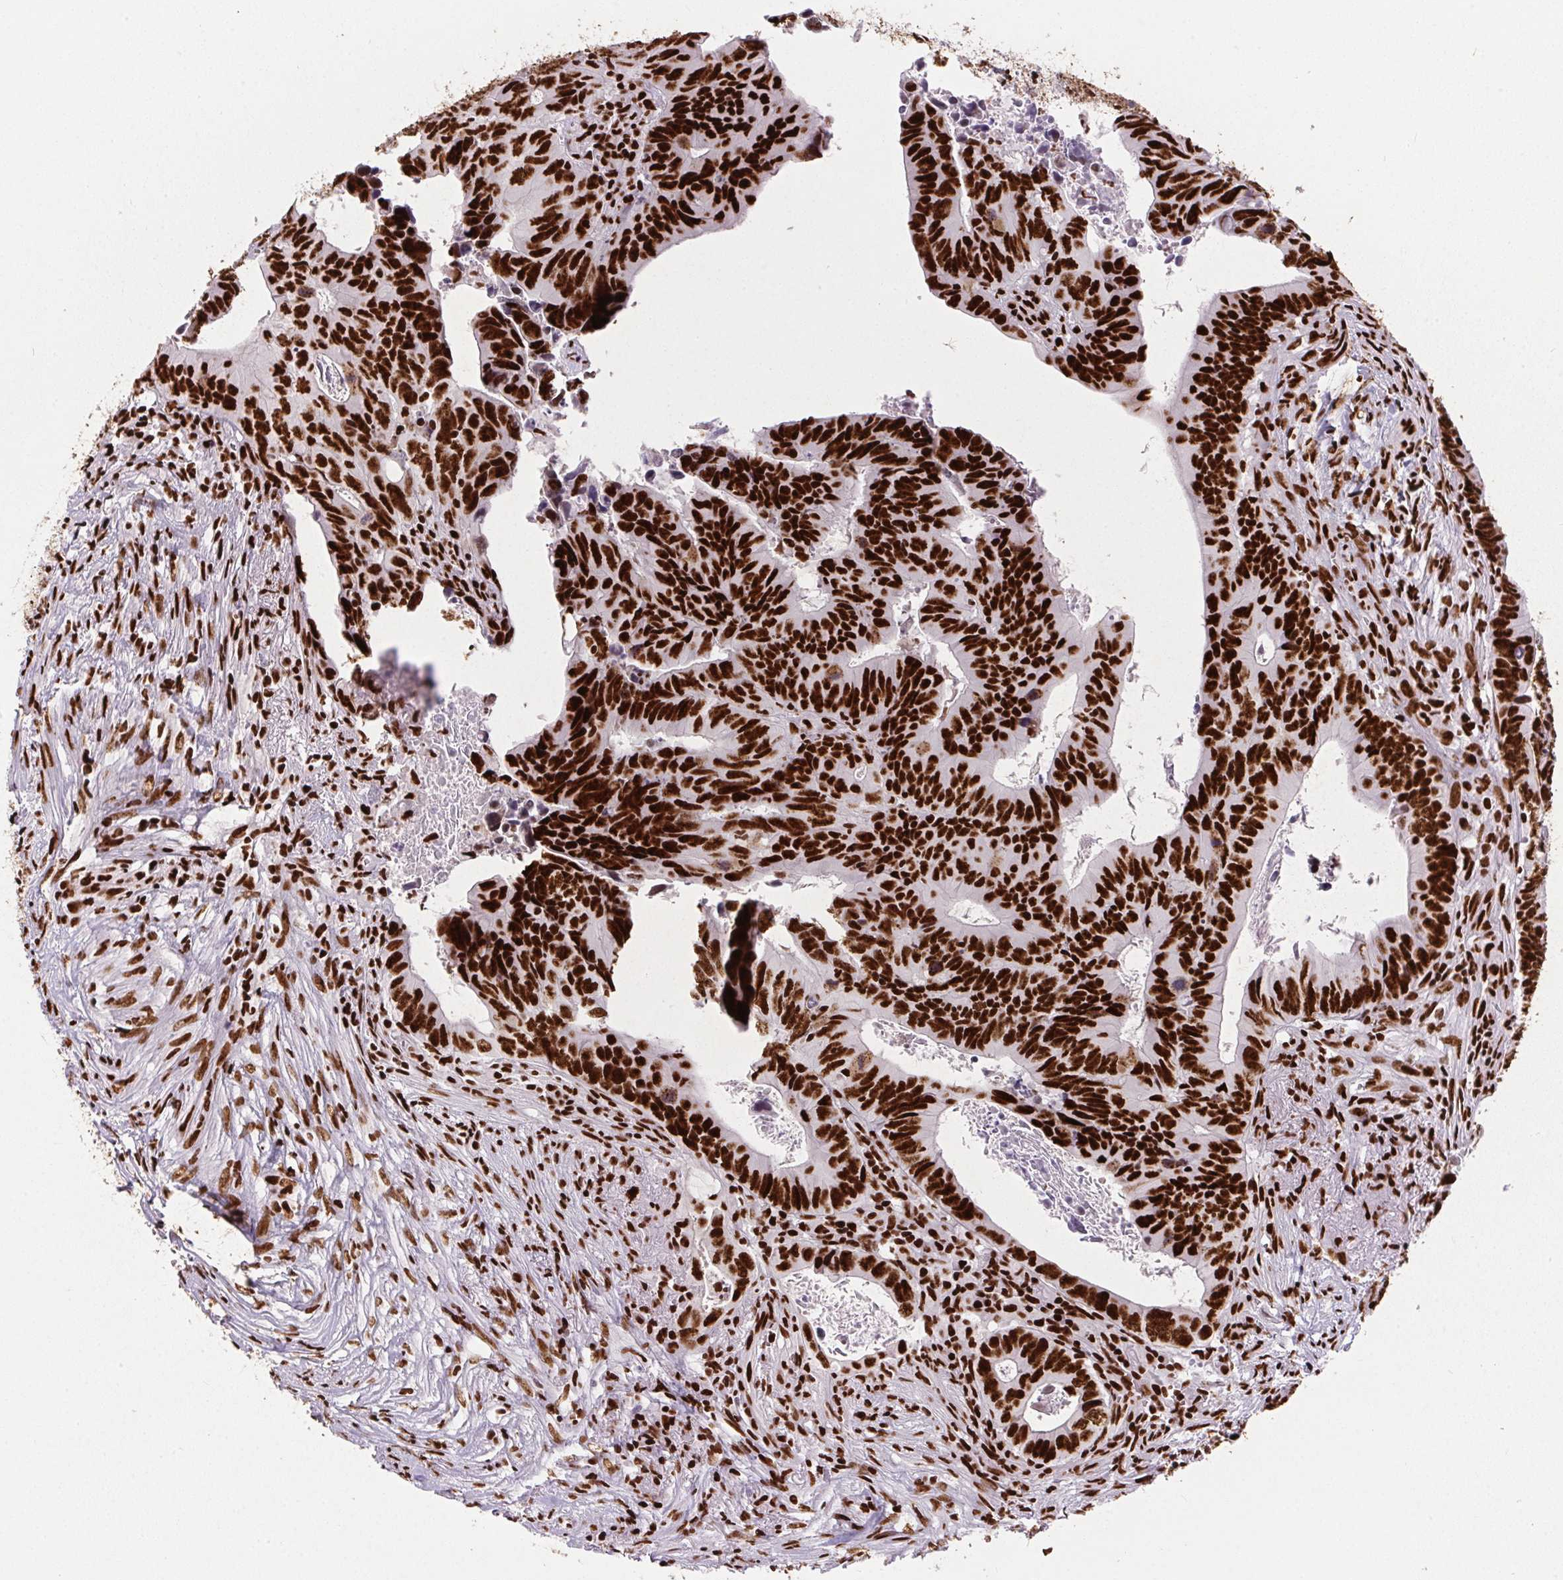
{"staining": {"intensity": "strong", "quantity": ">75%", "location": "nuclear"}, "tissue": "colorectal cancer", "cell_type": "Tumor cells", "image_type": "cancer", "snomed": [{"axis": "morphology", "description": "Adenocarcinoma, NOS"}, {"axis": "topography", "description": "Colon"}], "caption": "A micrograph of human adenocarcinoma (colorectal) stained for a protein demonstrates strong nuclear brown staining in tumor cells. Immunohistochemistry (ihc) stains the protein in brown and the nuclei are stained blue.", "gene": "PAGE3", "patient": {"sex": "female", "age": 82}}